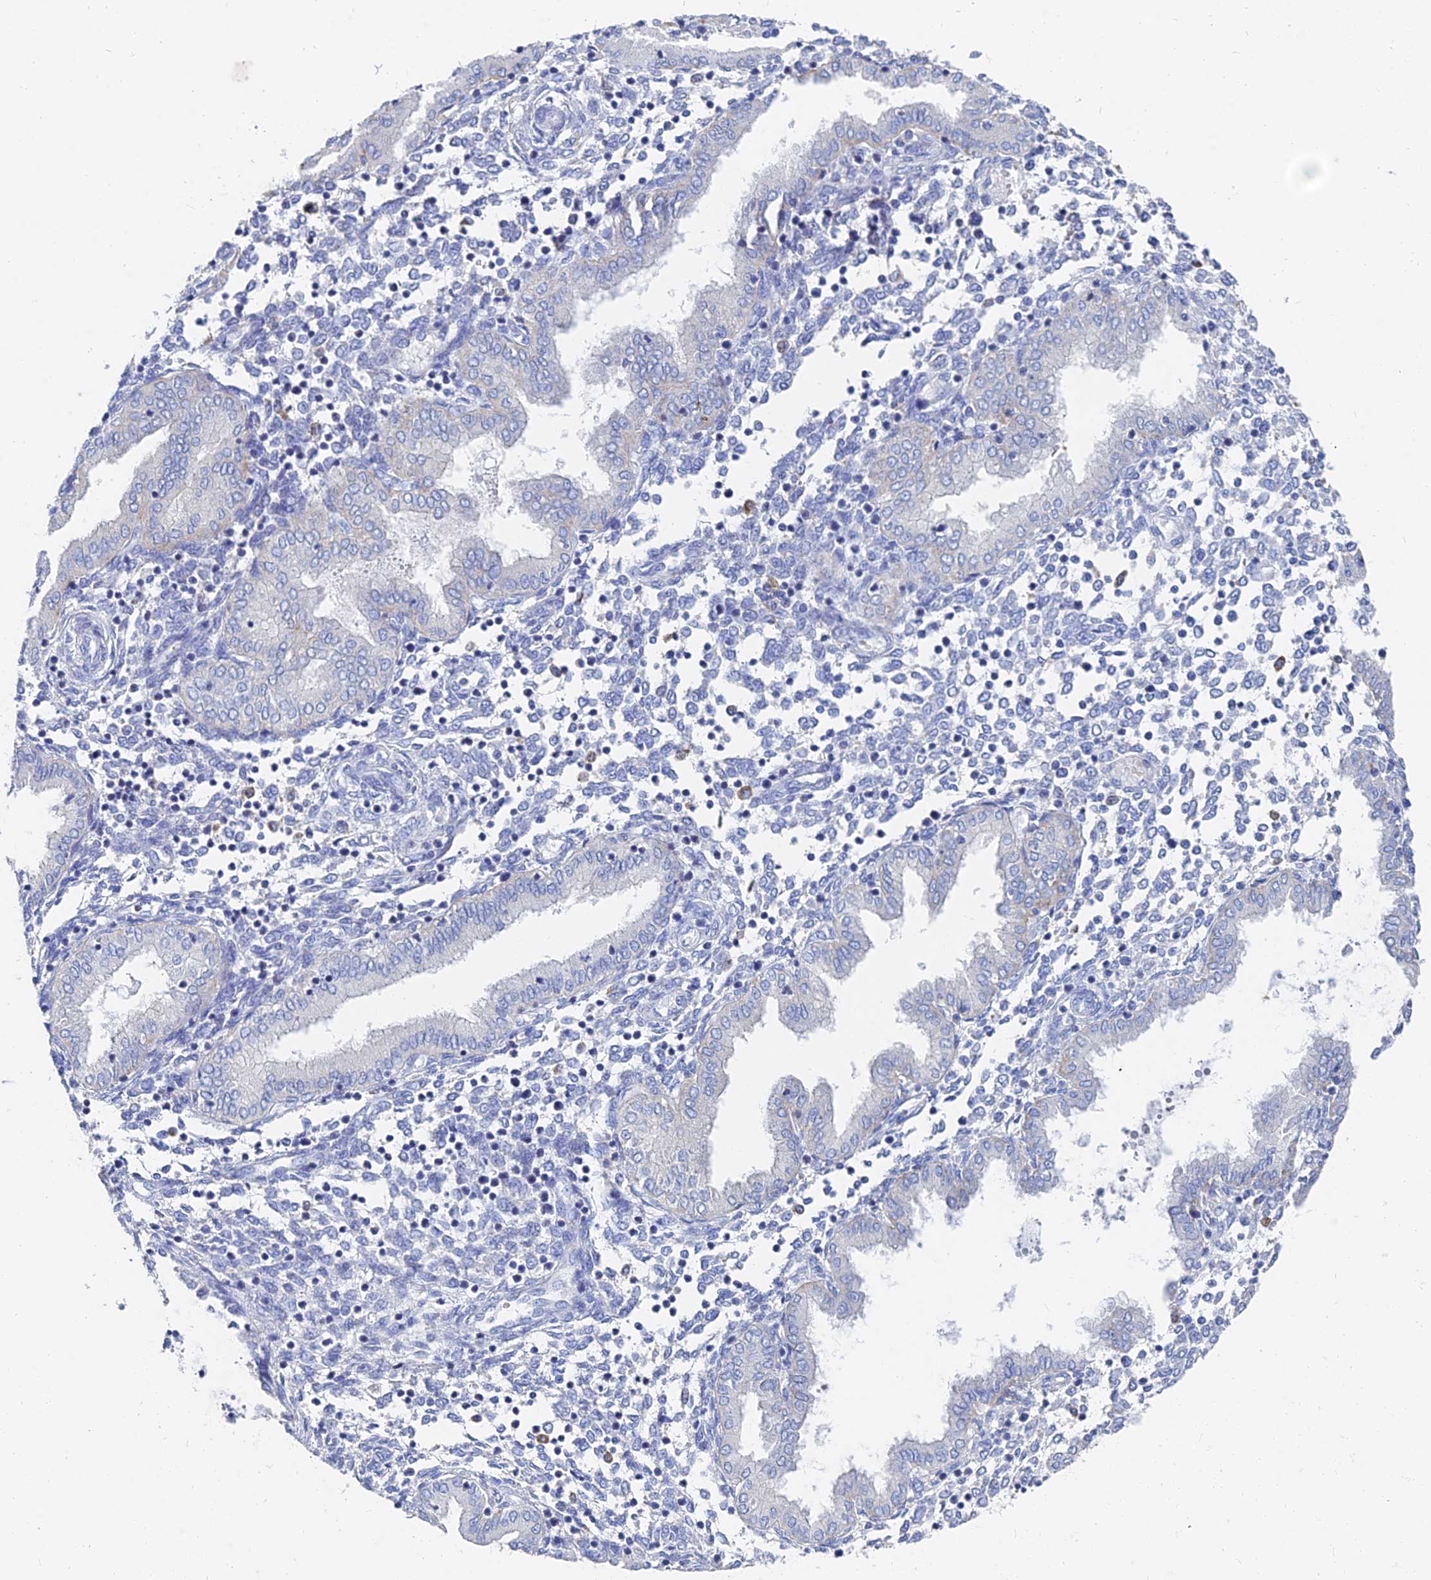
{"staining": {"intensity": "negative", "quantity": "none", "location": "none"}, "tissue": "endometrium", "cell_type": "Cells in endometrial stroma", "image_type": "normal", "snomed": [{"axis": "morphology", "description": "Normal tissue, NOS"}, {"axis": "topography", "description": "Endometrium"}], "caption": "IHC photomicrograph of normal human endometrium stained for a protein (brown), which exhibits no staining in cells in endometrial stroma. (DAB immunohistochemistry visualized using brightfield microscopy, high magnification).", "gene": "SPNS1", "patient": {"sex": "female", "age": 53}}